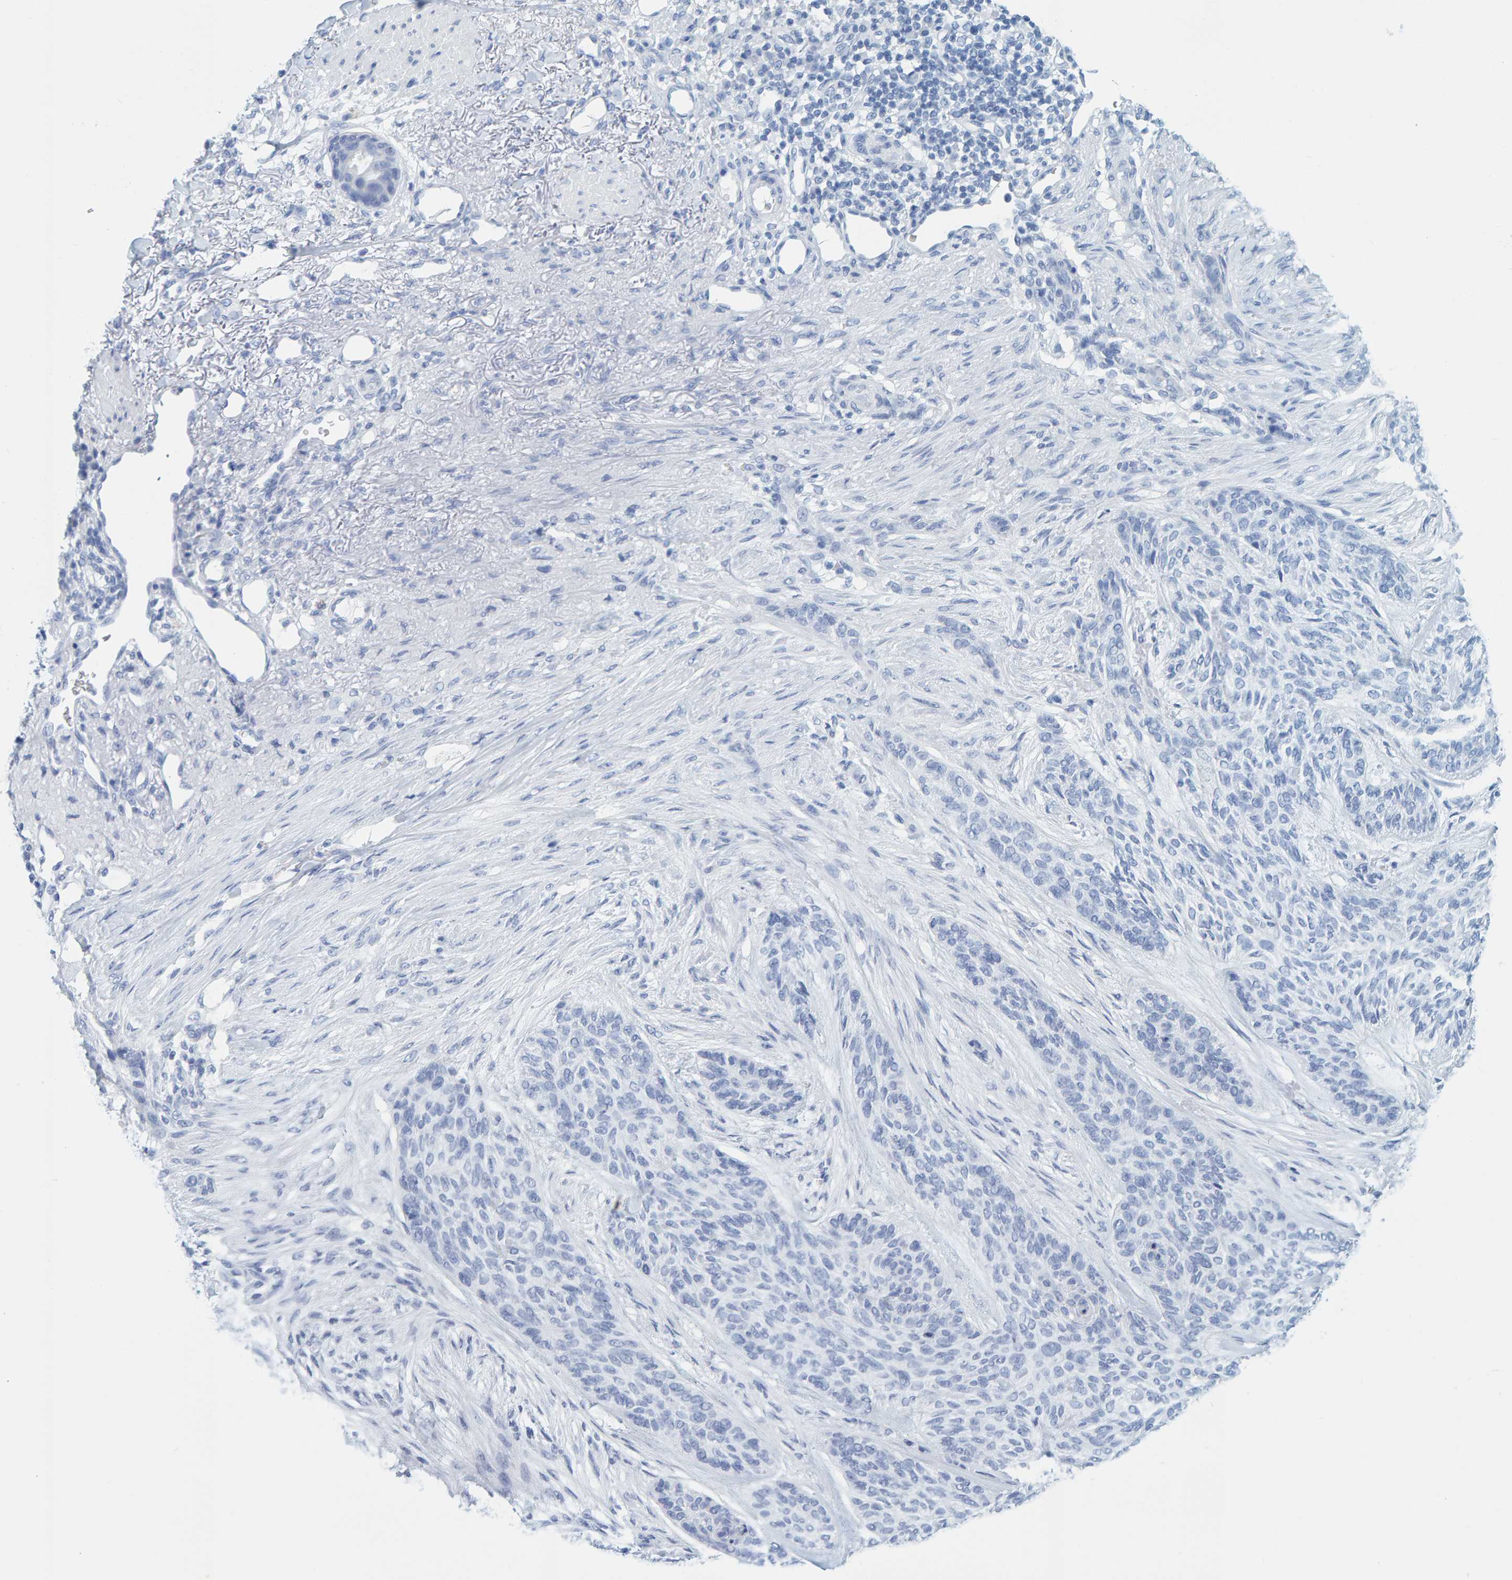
{"staining": {"intensity": "negative", "quantity": "none", "location": "none"}, "tissue": "skin cancer", "cell_type": "Tumor cells", "image_type": "cancer", "snomed": [{"axis": "morphology", "description": "Basal cell carcinoma"}, {"axis": "topography", "description": "Skin"}], "caption": "This is an IHC histopathology image of basal cell carcinoma (skin). There is no expression in tumor cells.", "gene": "SFTPC", "patient": {"sex": "male", "age": 55}}